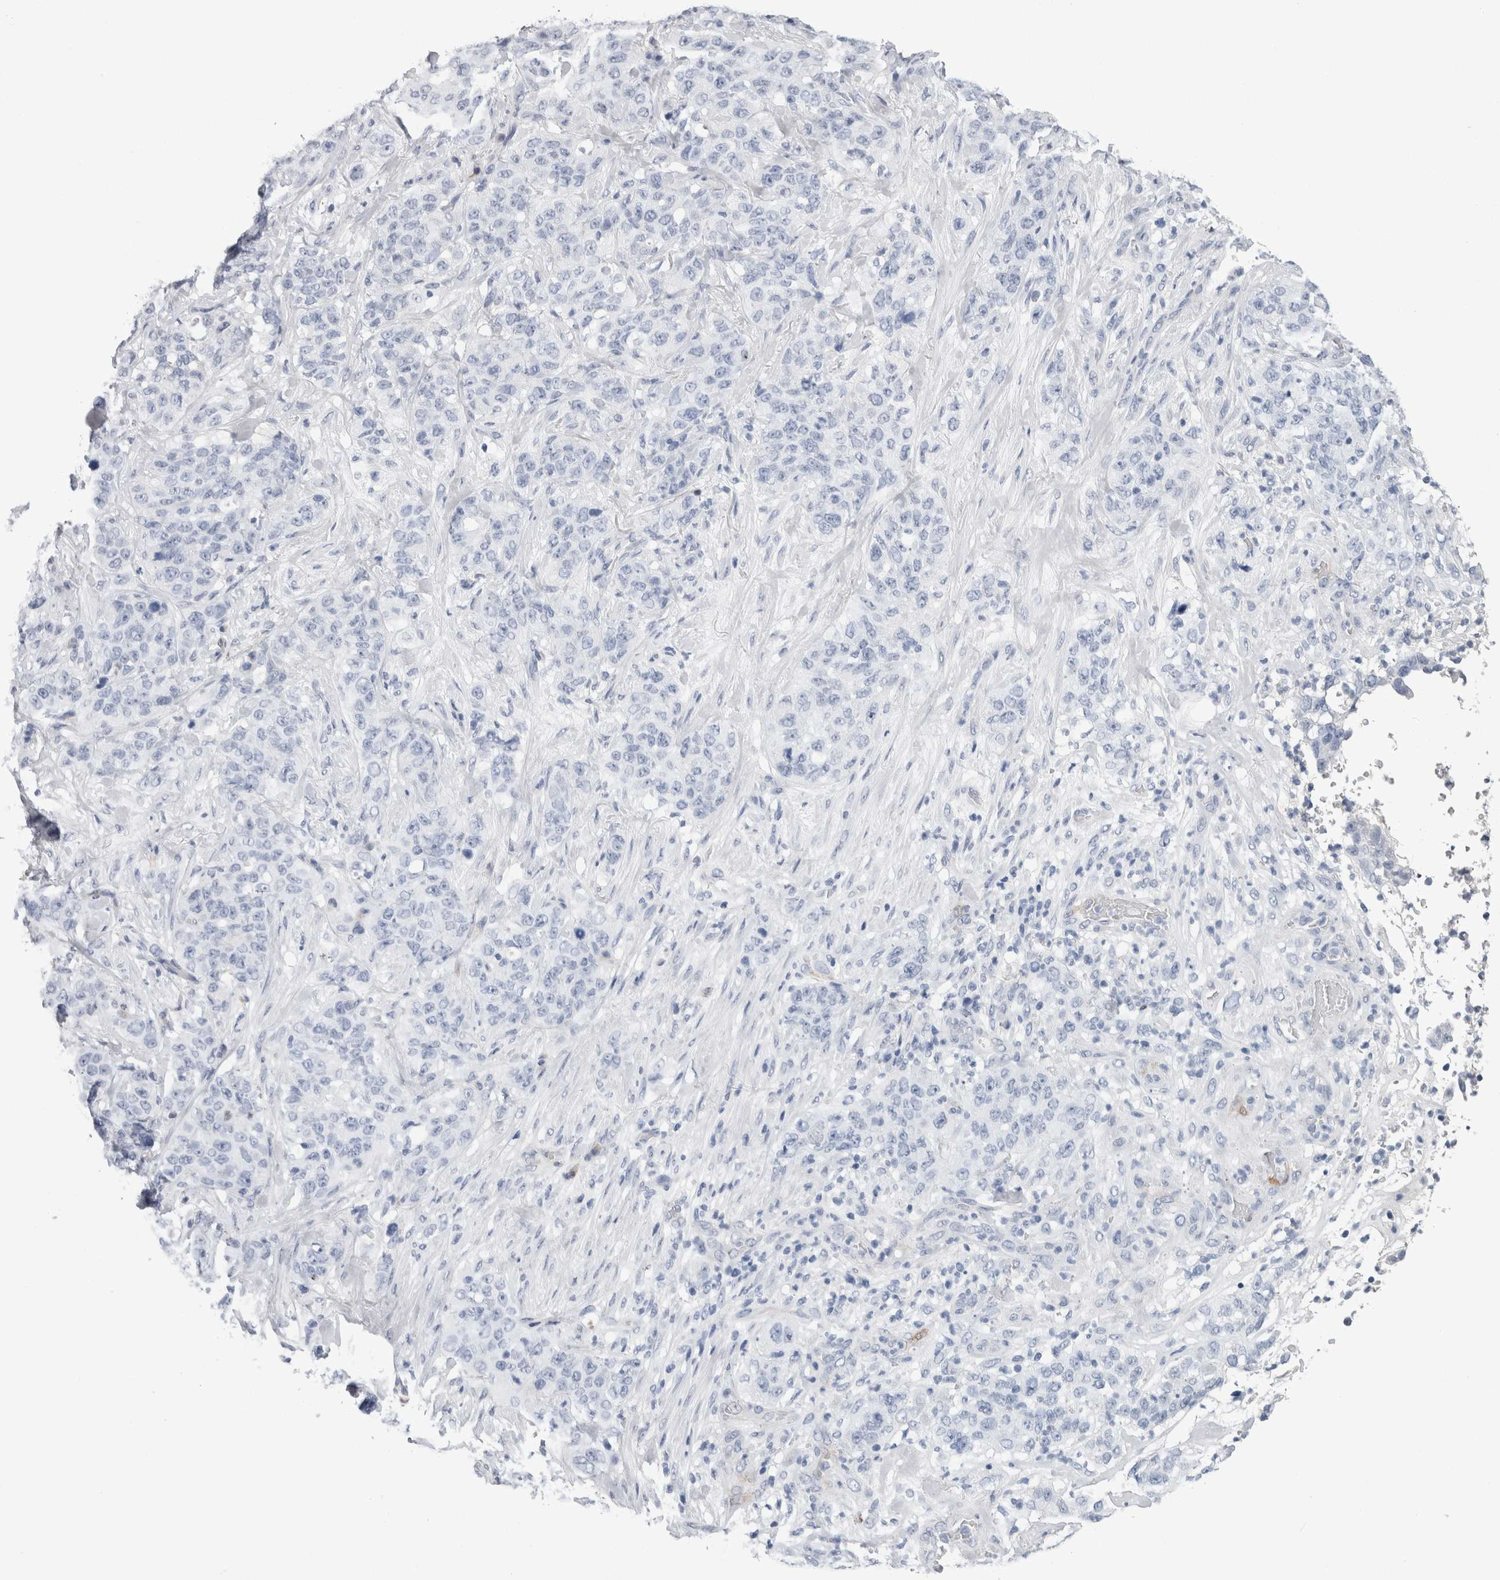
{"staining": {"intensity": "negative", "quantity": "none", "location": "none"}, "tissue": "stomach cancer", "cell_type": "Tumor cells", "image_type": "cancer", "snomed": [{"axis": "morphology", "description": "Adenocarcinoma, NOS"}, {"axis": "topography", "description": "Stomach"}], "caption": "Tumor cells show no significant expression in adenocarcinoma (stomach).", "gene": "FABP4", "patient": {"sex": "male", "age": 48}}